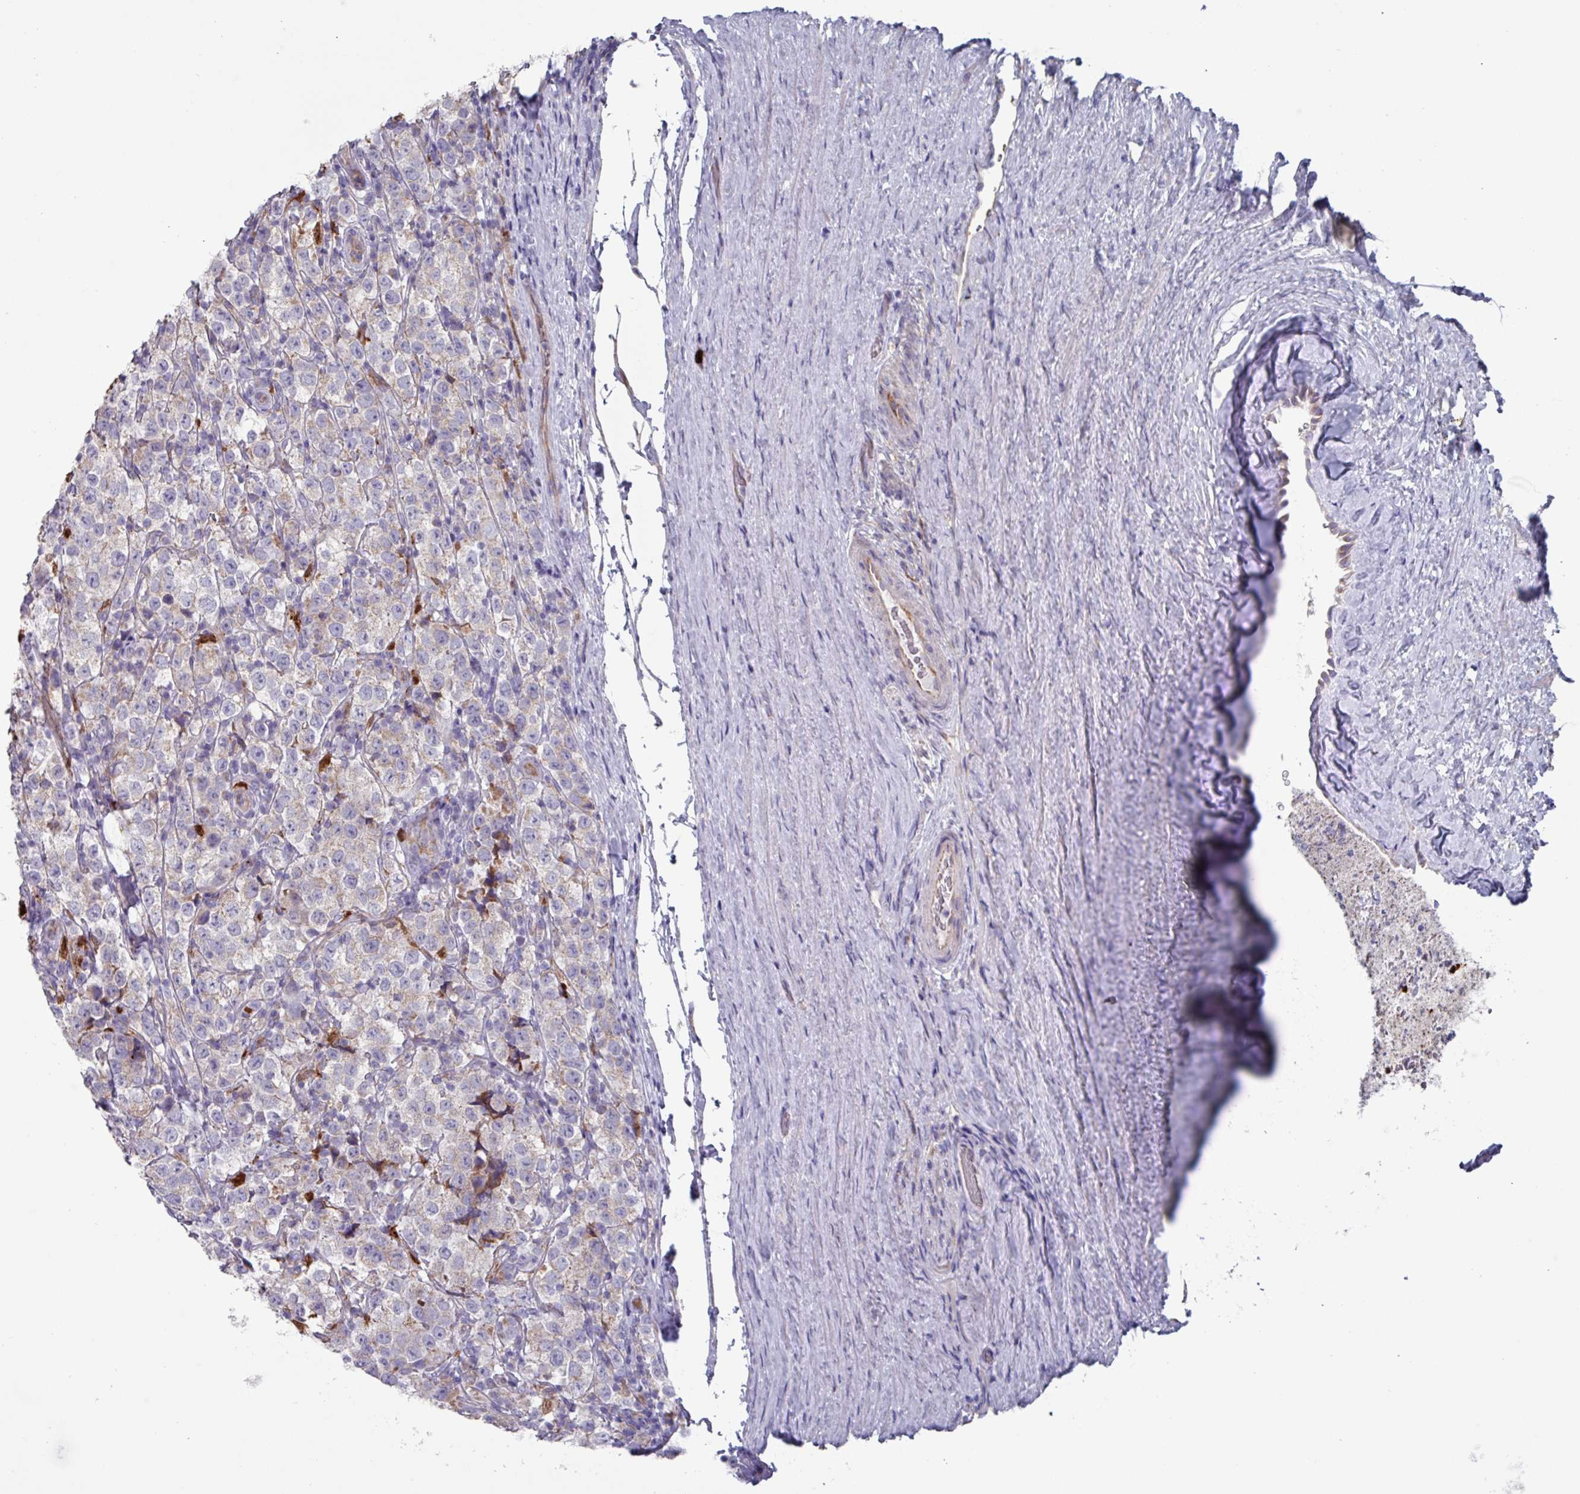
{"staining": {"intensity": "weak", "quantity": "25%-75%", "location": "cytoplasmic/membranous"}, "tissue": "testis cancer", "cell_type": "Tumor cells", "image_type": "cancer", "snomed": [{"axis": "morphology", "description": "Seminoma, NOS"}, {"axis": "morphology", "description": "Carcinoma, Embryonal, NOS"}, {"axis": "topography", "description": "Testis"}], "caption": "Immunohistochemistry (DAB) staining of human testis cancer (embryonal carcinoma) shows weak cytoplasmic/membranous protein positivity in about 25%-75% of tumor cells. (brown staining indicates protein expression, while blue staining denotes nuclei).", "gene": "UQCC2", "patient": {"sex": "male", "age": 41}}